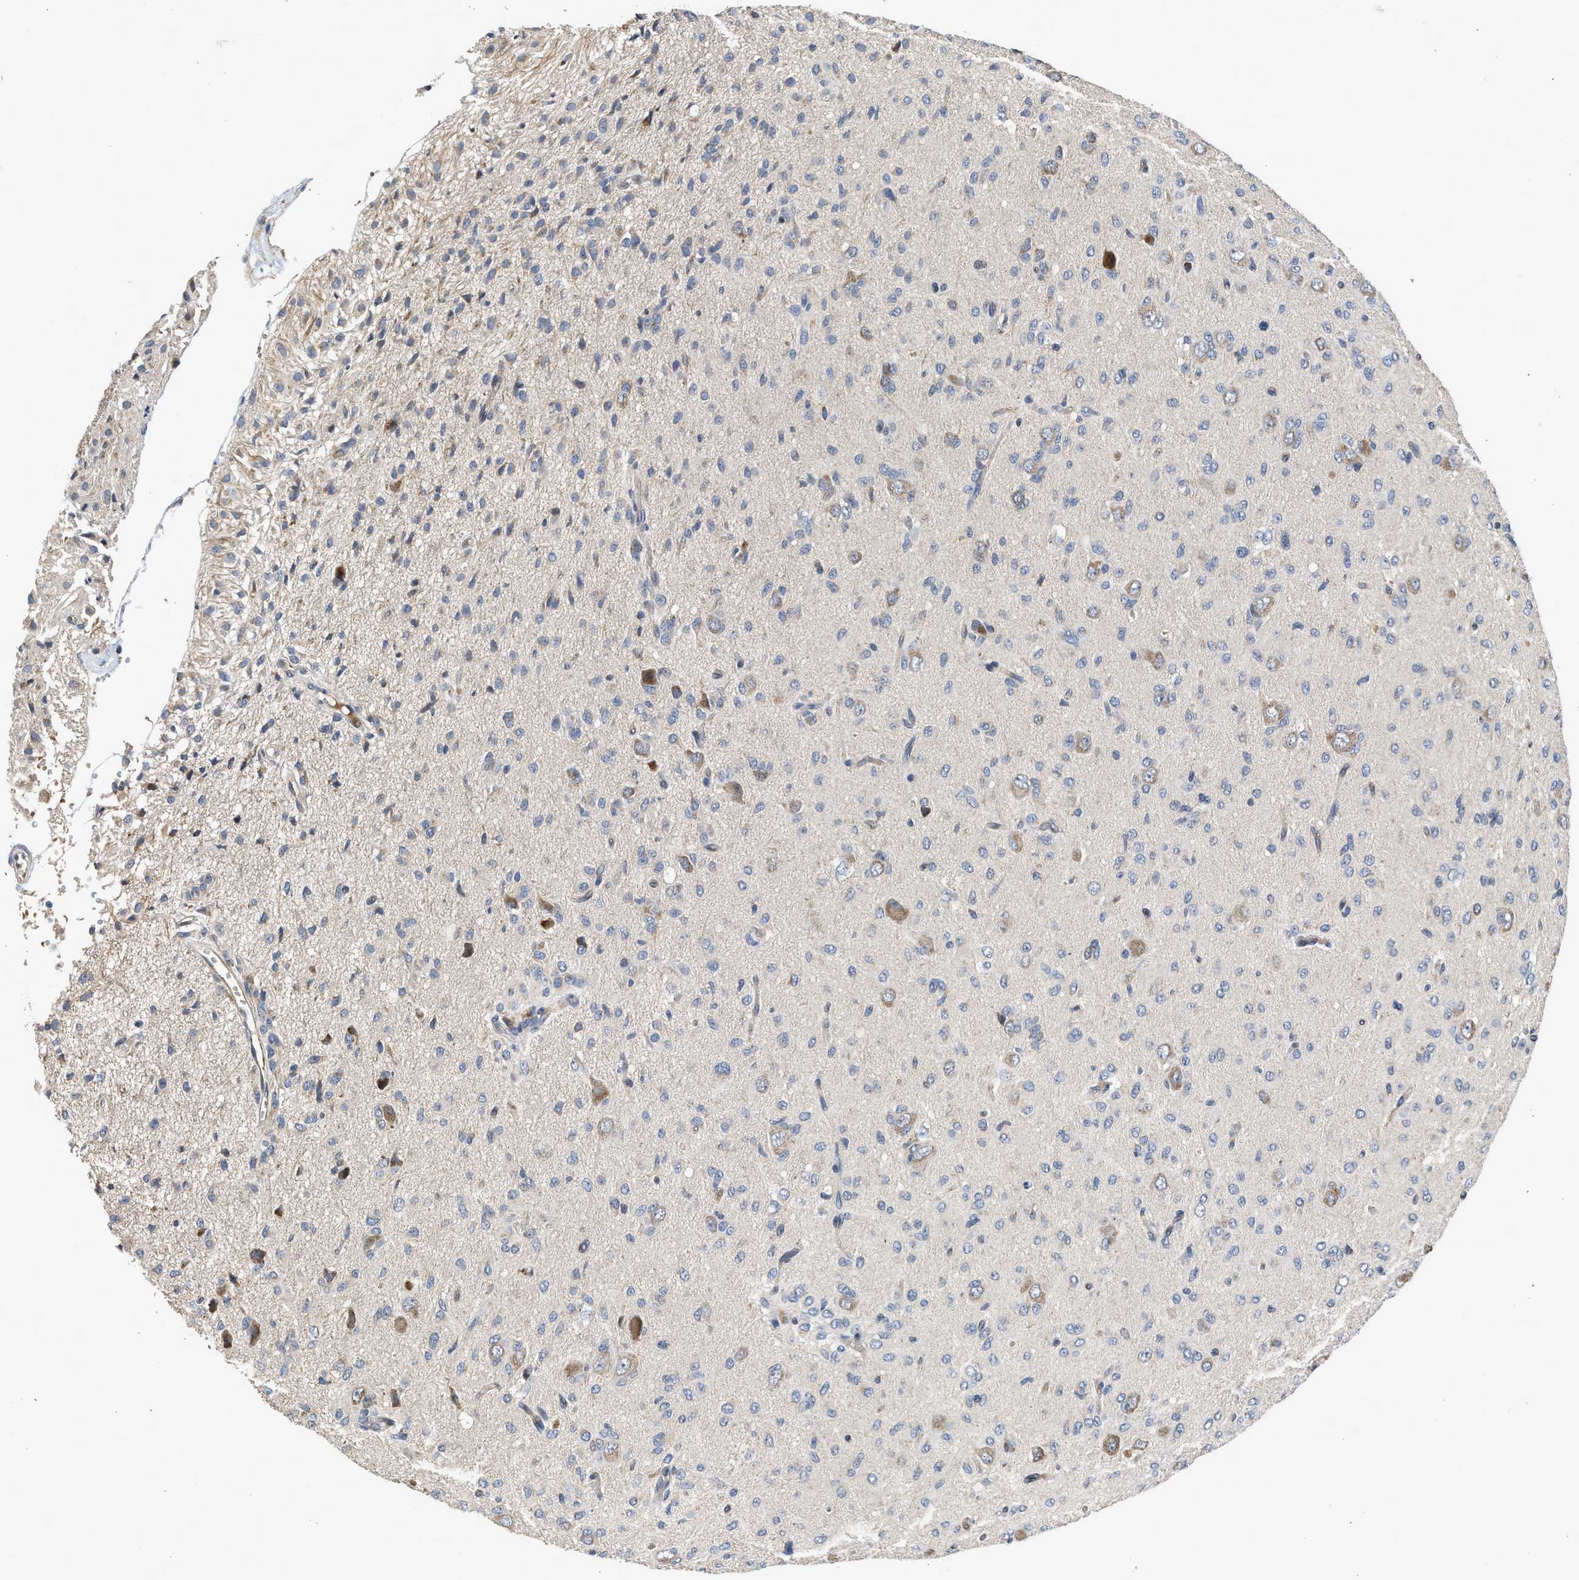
{"staining": {"intensity": "weak", "quantity": "<25%", "location": "cytoplasmic/membranous"}, "tissue": "glioma", "cell_type": "Tumor cells", "image_type": "cancer", "snomed": [{"axis": "morphology", "description": "Glioma, malignant, High grade"}, {"axis": "topography", "description": "Brain"}], "caption": "This is an immunohistochemistry (IHC) photomicrograph of high-grade glioma (malignant). There is no staining in tumor cells.", "gene": "PIM1", "patient": {"sex": "female", "age": 59}}